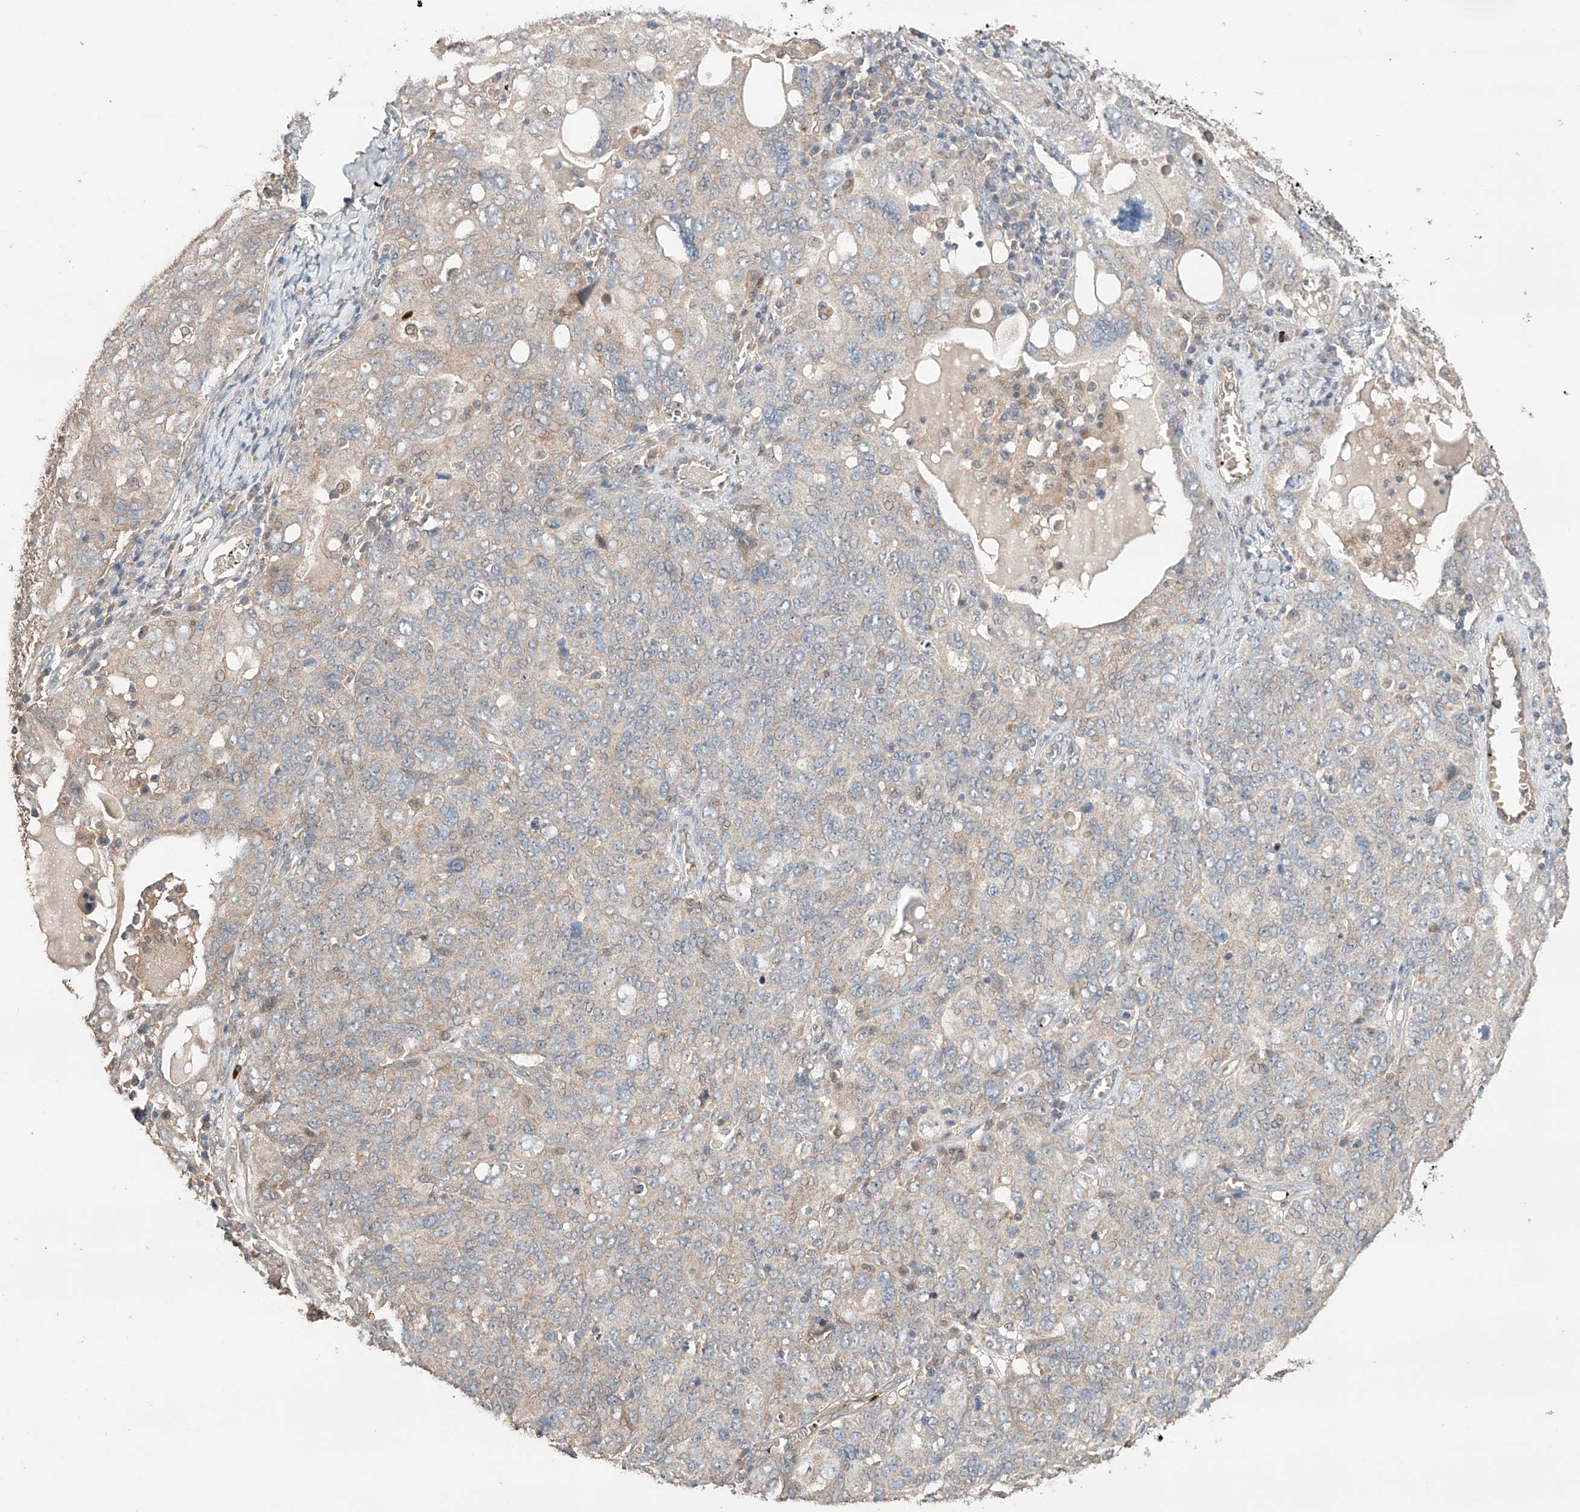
{"staining": {"intensity": "negative", "quantity": "none", "location": "none"}, "tissue": "ovarian cancer", "cell_type": "Tumor cells", "image_type": "cancer", "snomed": [{"axis": "morphology", "description": "Carcinoma, endometroid"}, {"axis": "topography", "description": "Ovary"}], "caption": "Micrograph shows no protein positivity in tumor cells of ovarian cancer tissue.", "gene": "ZFHX2", "patient": {"sex": "female", "age": 62}}